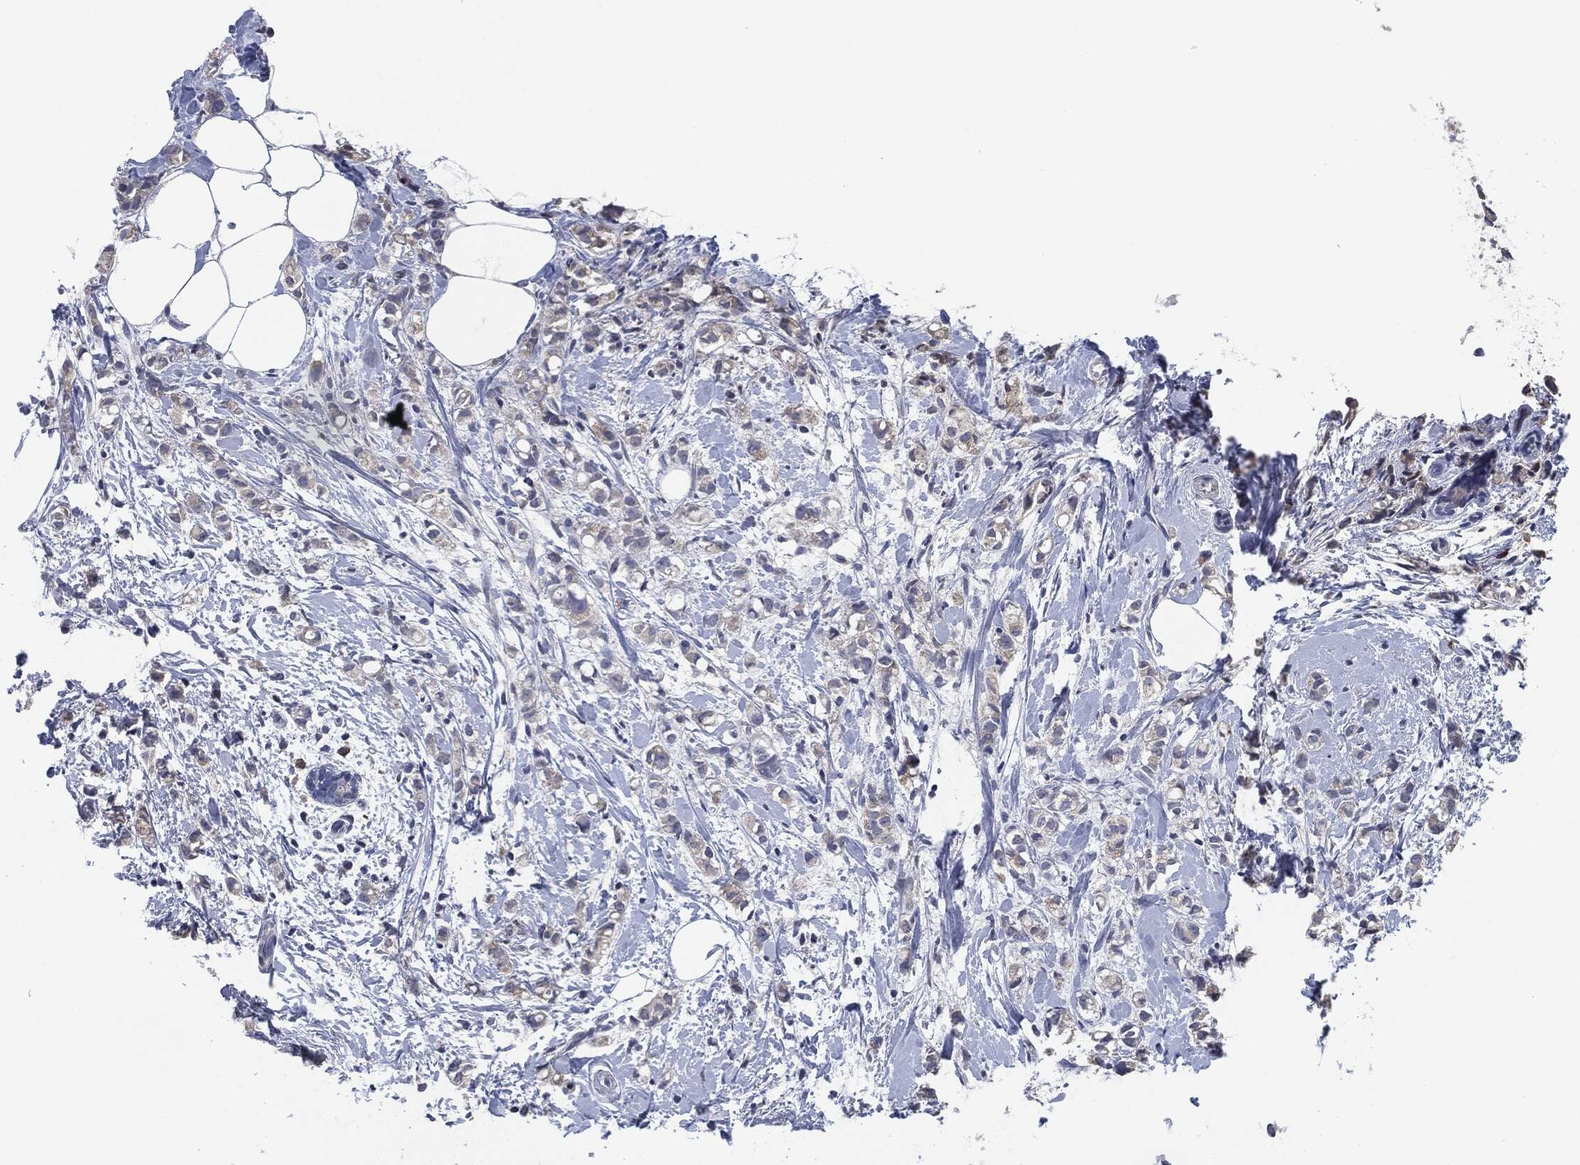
{"staining": {"intensity": "negative", "quantity": "none", "location": "none"}, "tissue": "breast cancer", "cell_type": "Tumor cells", "image_type": "cancer", "snomed": [{"axis": "morphology", "description": "Normal tissue, NOS"}, {"axis": "morphology", "description": "Duct carcinoma"}, {"axis": "topography", "description": "Breast"}], "caption": "Tumor cells are negative for protein expression in human invasive ductal carcinoma (breast).", "gene": "IL2RG", "patient": {"sex": "female", "age": 44}}